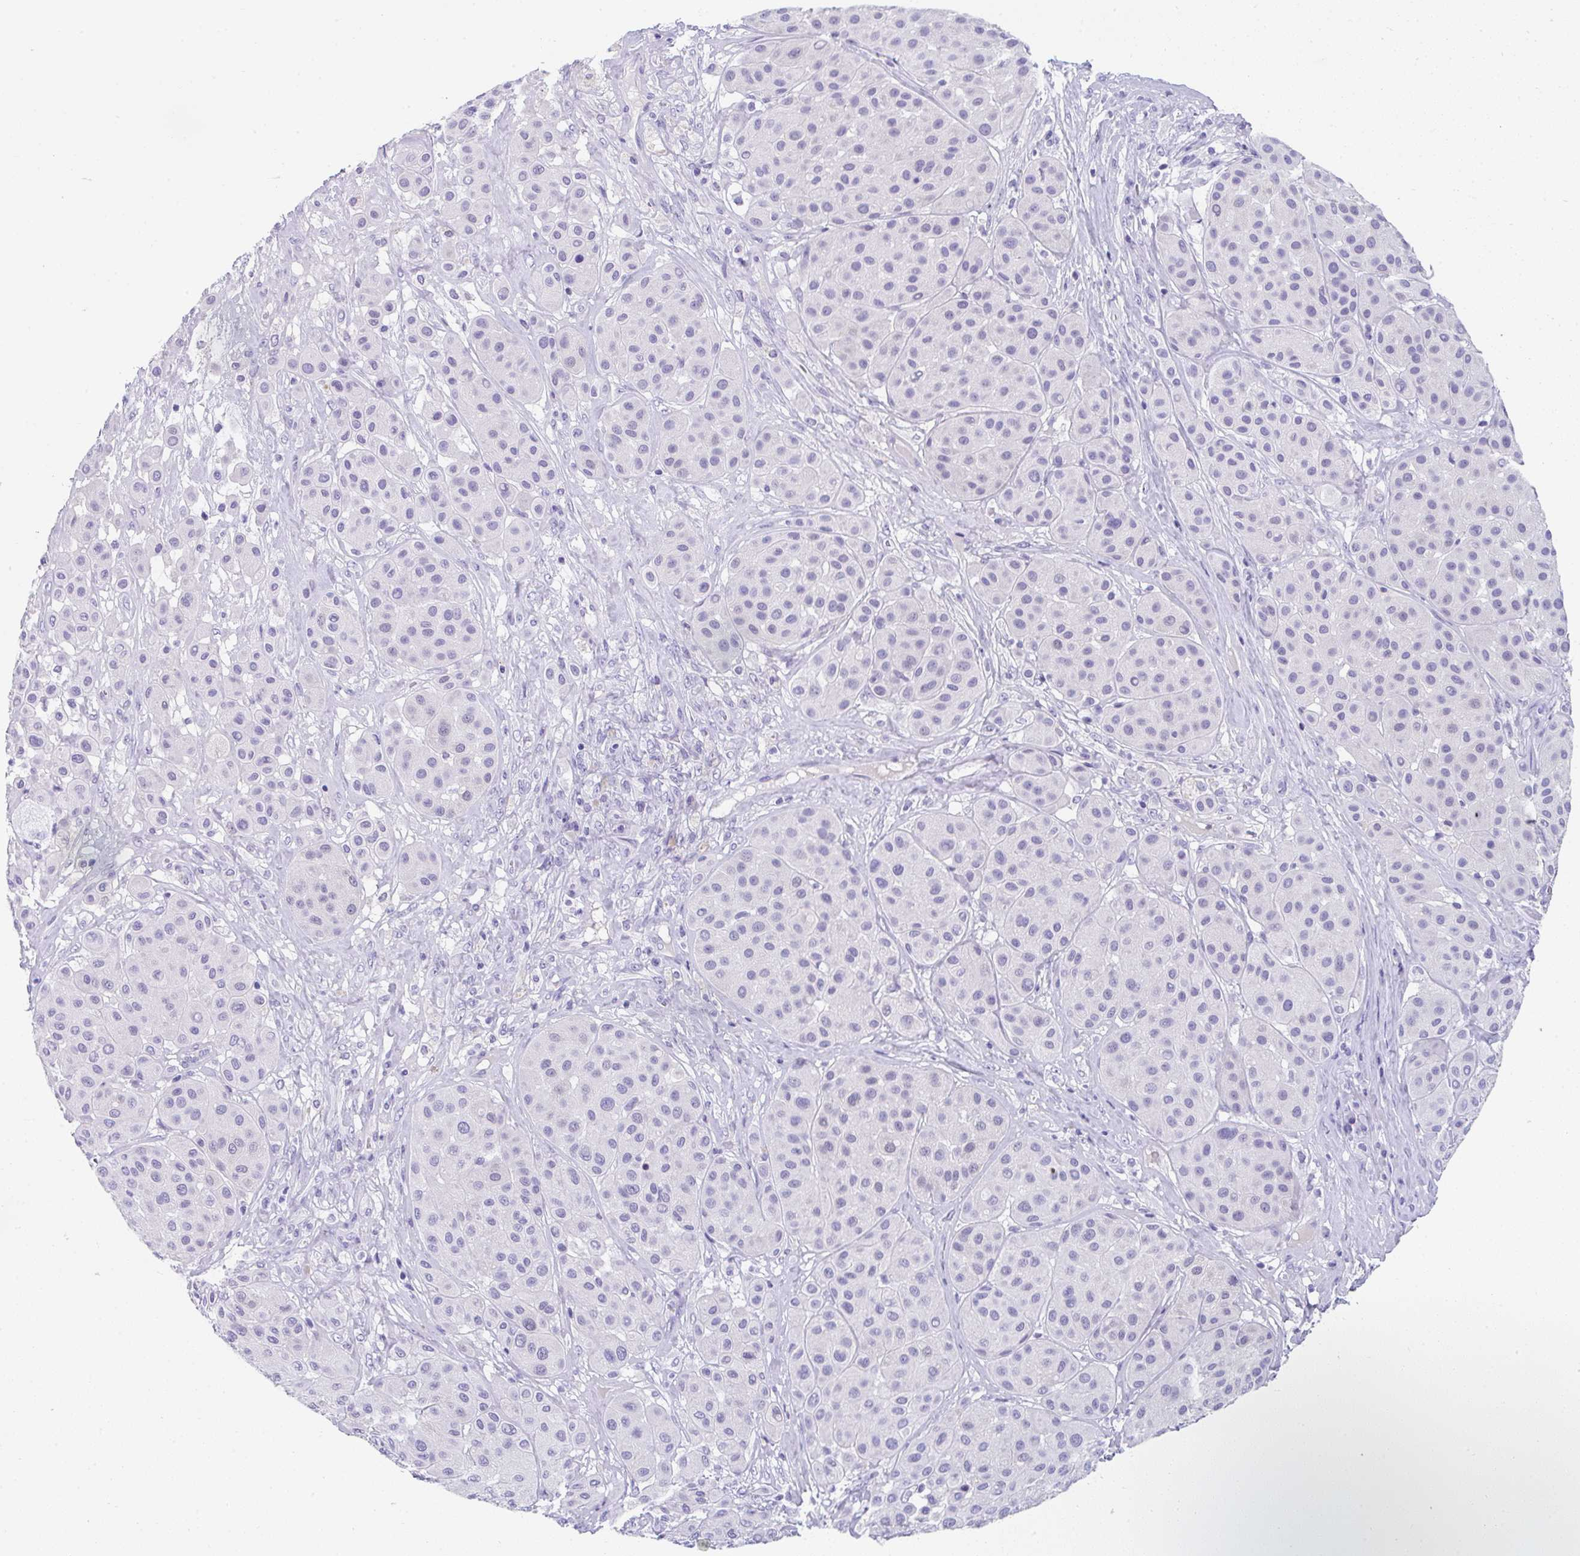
{"staining": {"intensity": "negative", "quantity": "none", "location": "none"}, "tissue": "melanoma", "cell_type": "Tumor cells", "image_type": "cancer", "snomed": [{"axis": "morphology", "description": "Malignant melanoma, Metastatic site"}, {"axis": "topography", "description": "Smooth muscle"}], "caption": "Immunohistochemistry micrograph of malignant melanoma (metastatic site) stained for a protein (brown), which reveals no positivity in tumor cells.", "gene": "TTC30B", "patient": {"sex": "male", "age": 41}}